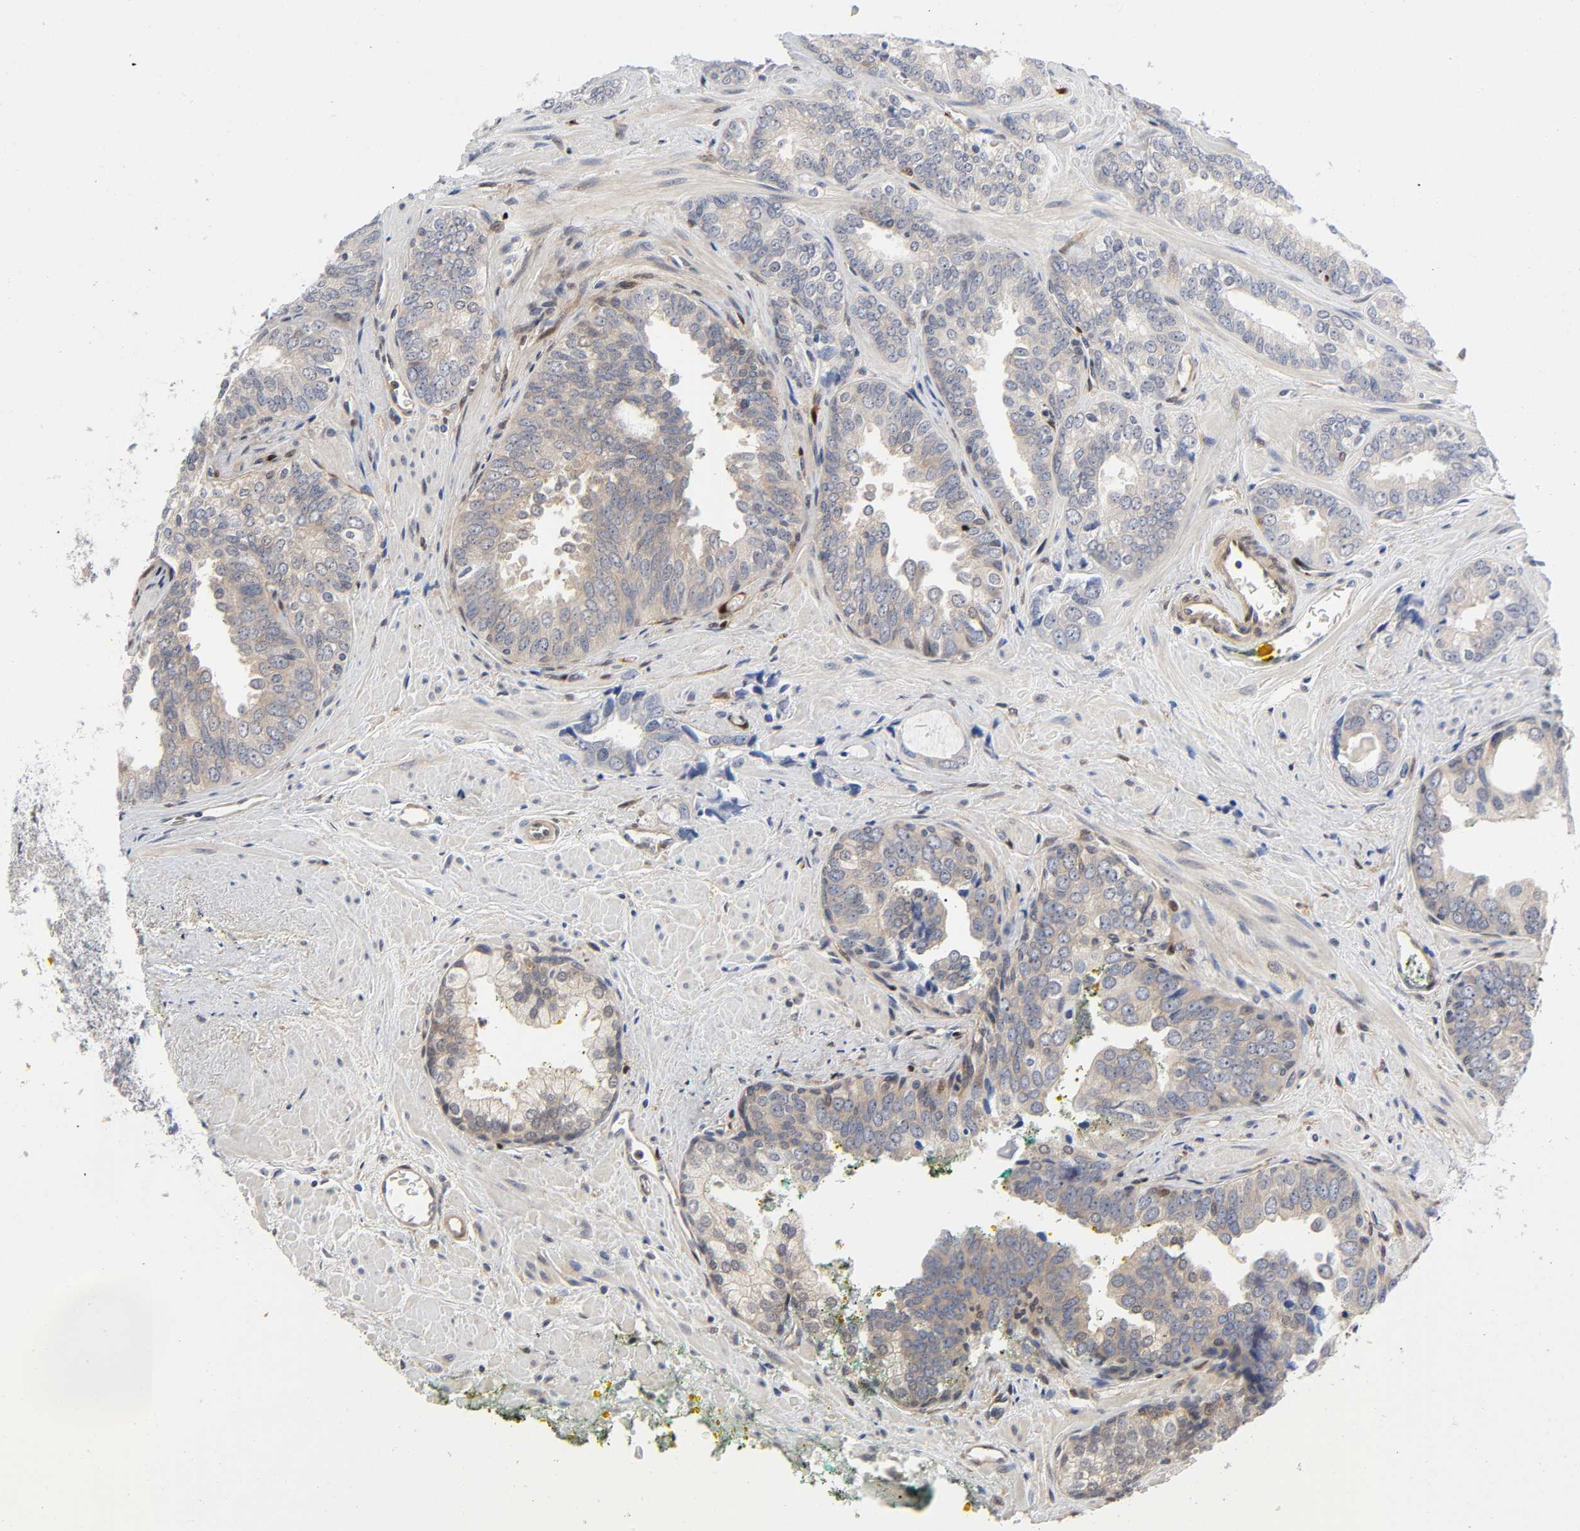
{"staining": {"intensity": "weak", "quantity": "25%-75%", "location": "cytoplasmic/membranous"}, "tissue": "prostate cancer", "cell_type": "Tumor cells", "image_type": "cancer", "snomed": [{"axis": "morphology", "description": "Adenocarcinoma, High grade"}, {"axis": "topography", "description": "Prostate"}], "caption": "An image showing weak cytoplasmic/membranous staining in approximately 25%-75% of tumor cells in adenocarcinoma (high-grade) (prostate), as visualized by brown immunohistochemical staining.", "gene": "PTEN", "patient": {"sex": "male", "age": 67}}